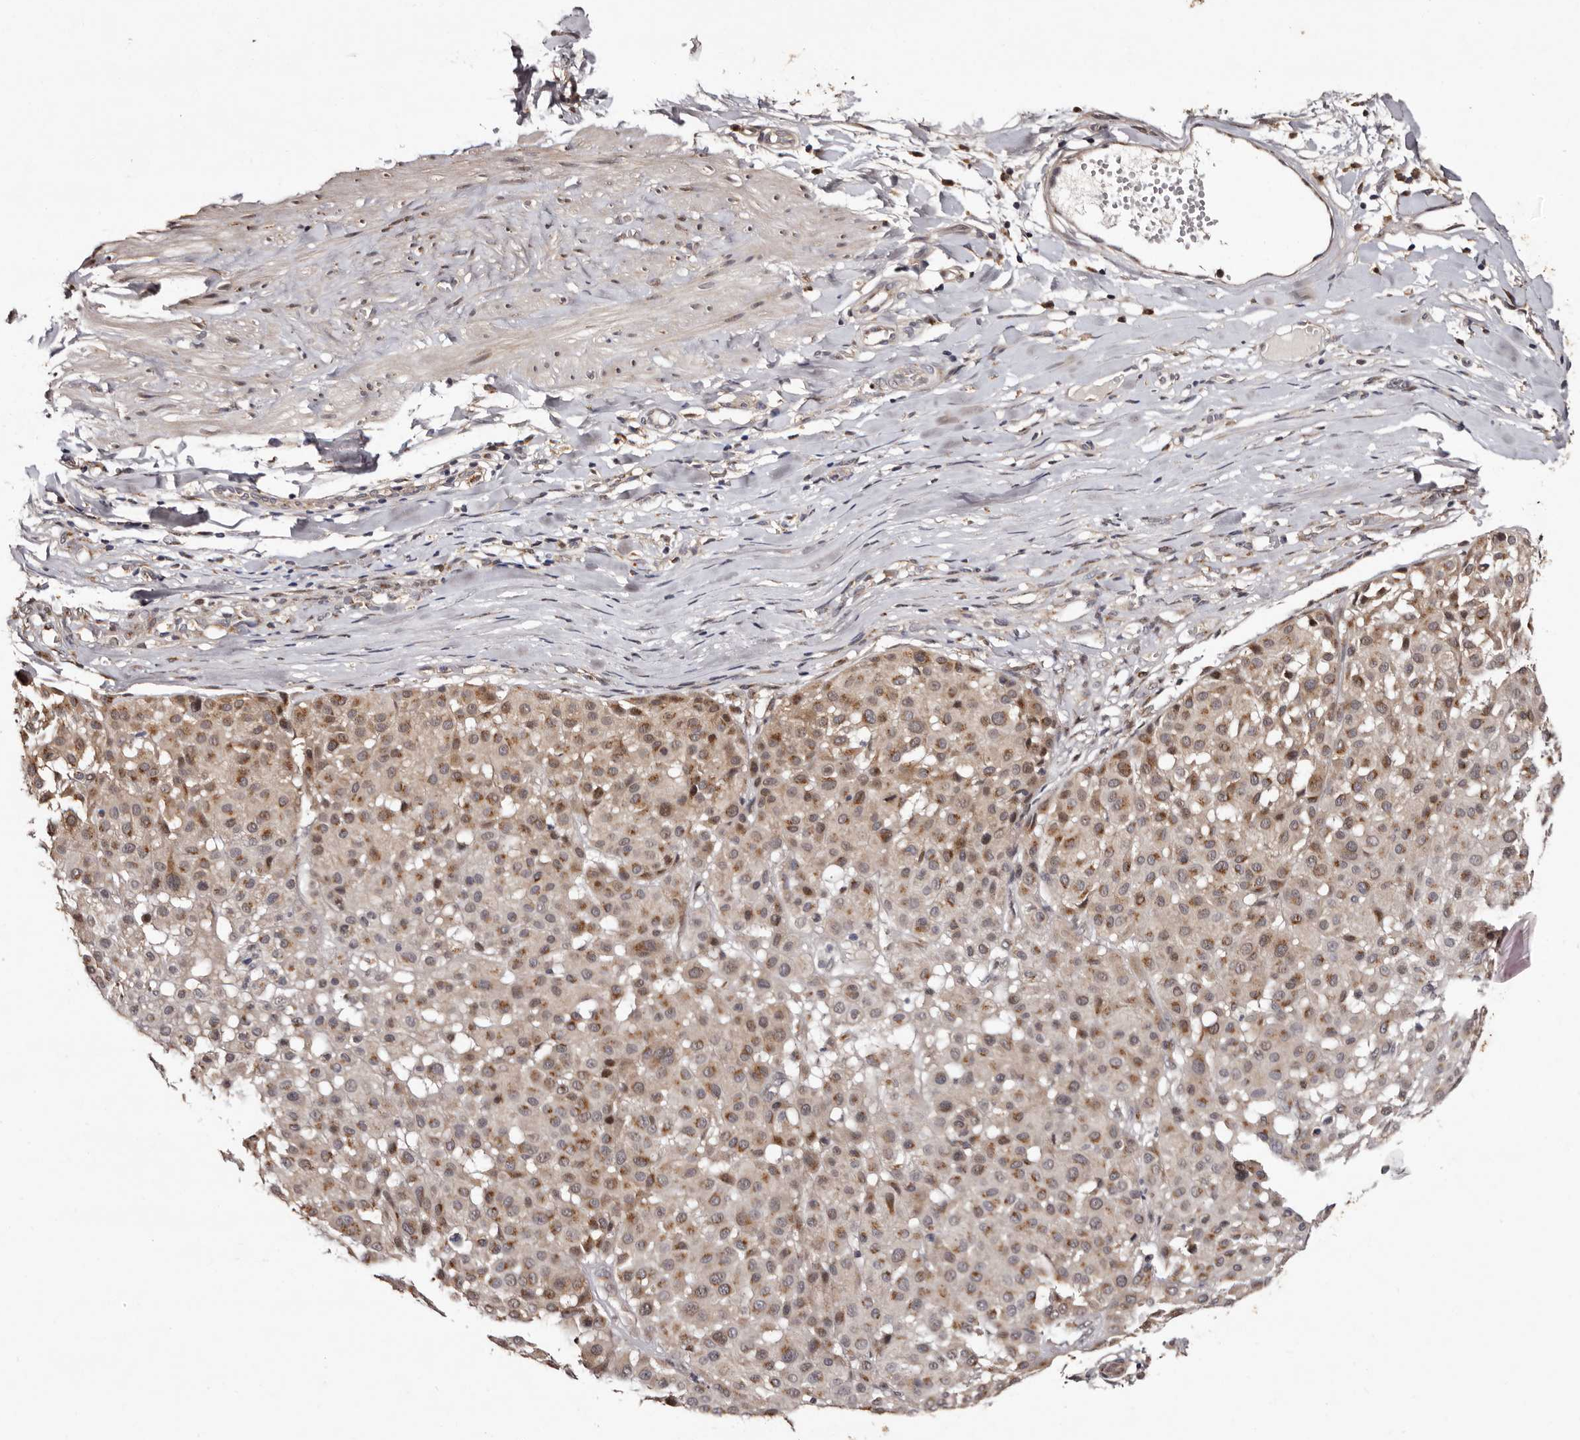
{"staining": {"intensity": "moderate", "quantity": ">75%", "location": "cytoplasmic/membranous"}, "tissue": "melanoma", "cell_type": "Tumor cells", "image_type": "cancer", "snomed": [{"axis": "morphology", "description": "Malignant melanoma, Metastatic site"}, {"axis": "topography", "description": "Soft tissue"}], "caption": "IHC micrograph of neoplastic tissue: malignant melanoma (metastatic site) stained using IHC displays medium levels of moderate protein expression localized specifically in the cytoplasmic/membranous of tumor cells, appearing as a cytoplasmic/membranous brown color.", "gene": "FAM91A1", "patient": {"sex": "male", "age": 41}}